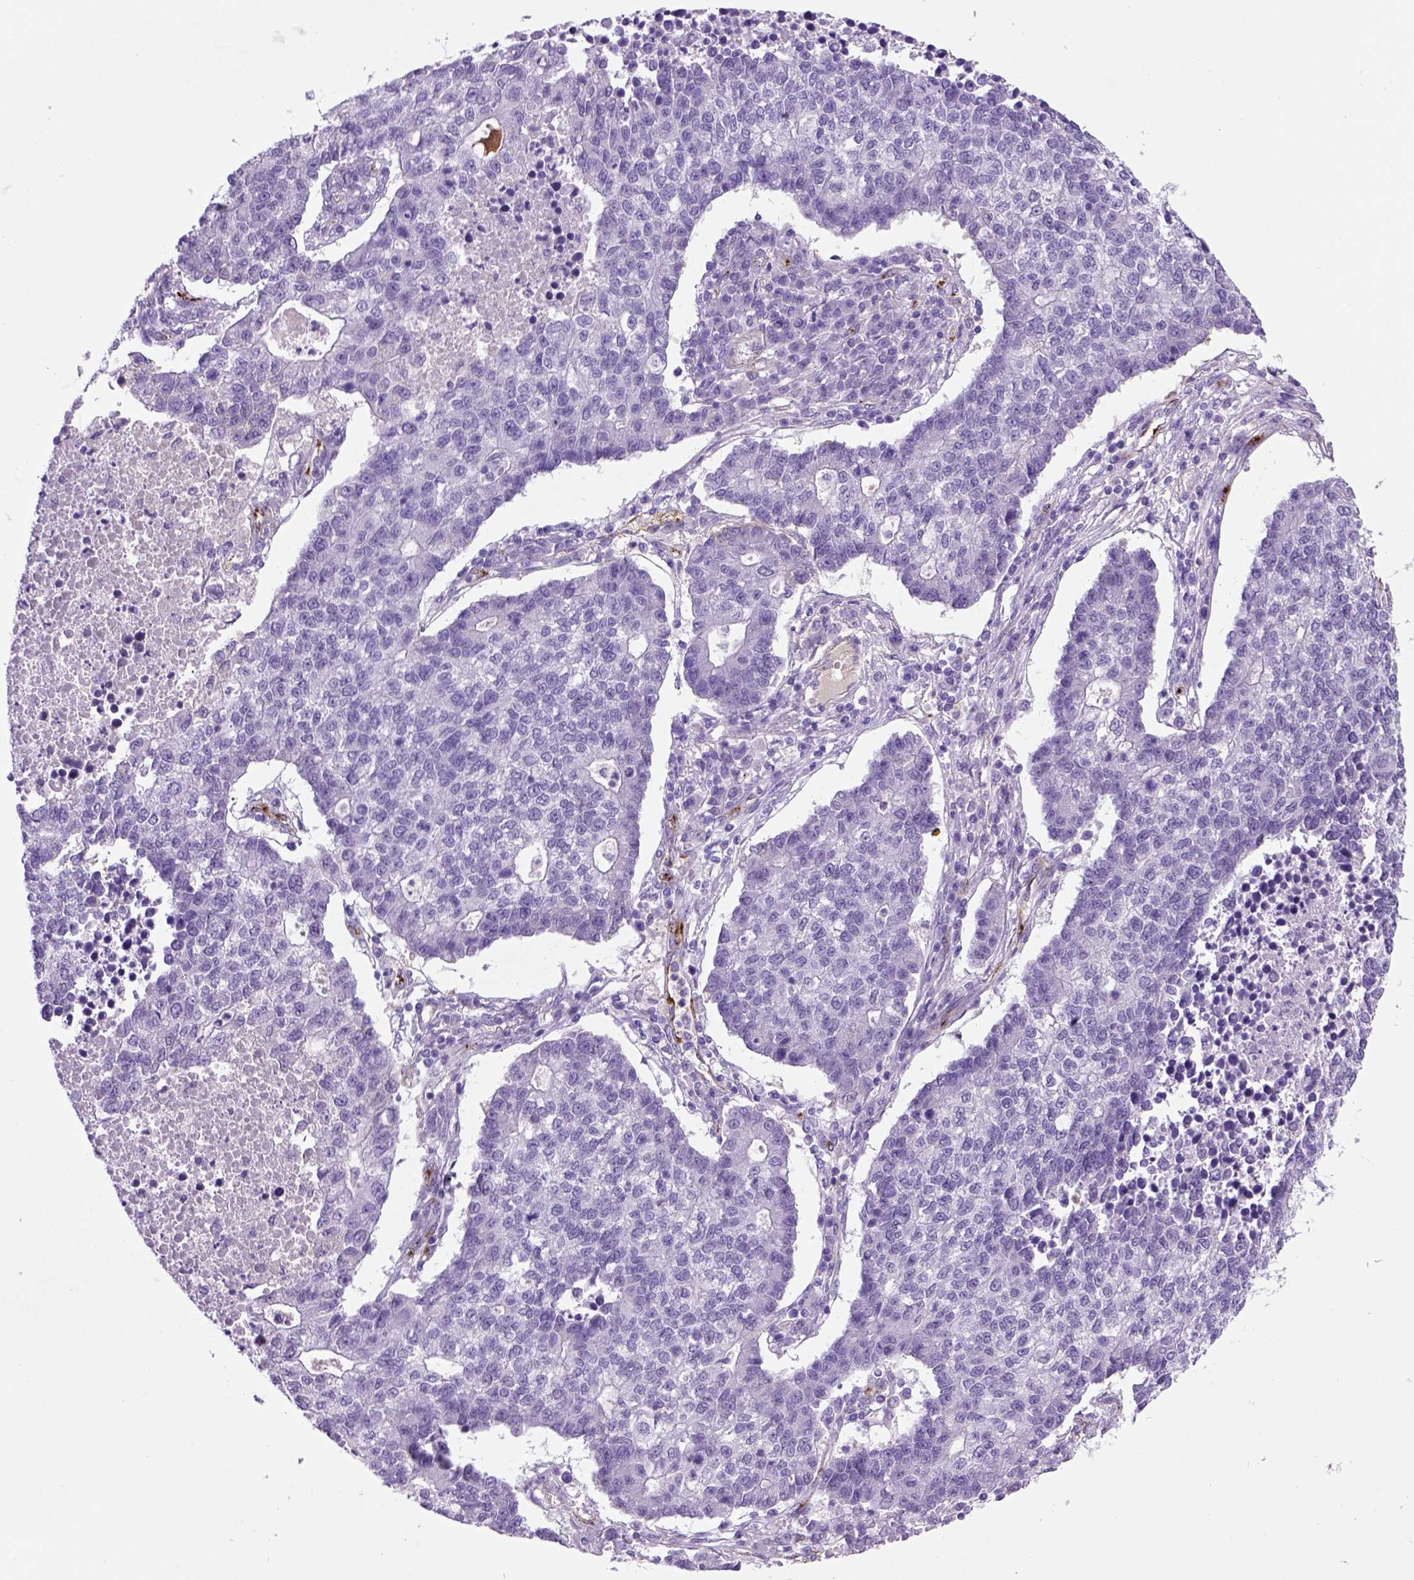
{"staining": {"intensity": "negative", "quantity": "none", "location": "none"}, "tissue": "lung cancer", "cell_type": "Tumor cells", "image_type": "cancer", "snomed": [{"axis": "morphology", "description": "Adenocarcinoma, NOS"}, {"axis": "topography", "description": "Lung"}], "caption": "Immunohistochemical staining of lung cancer reveals no significant expression in tumor cells. (DAB (3,3'-diaminobenzidine) immunohistochemistry (IHC) visualized using brightfield microscopy, high magnification).", "gene": "VWF", "patient": {"sex": "male", "age": 57}}